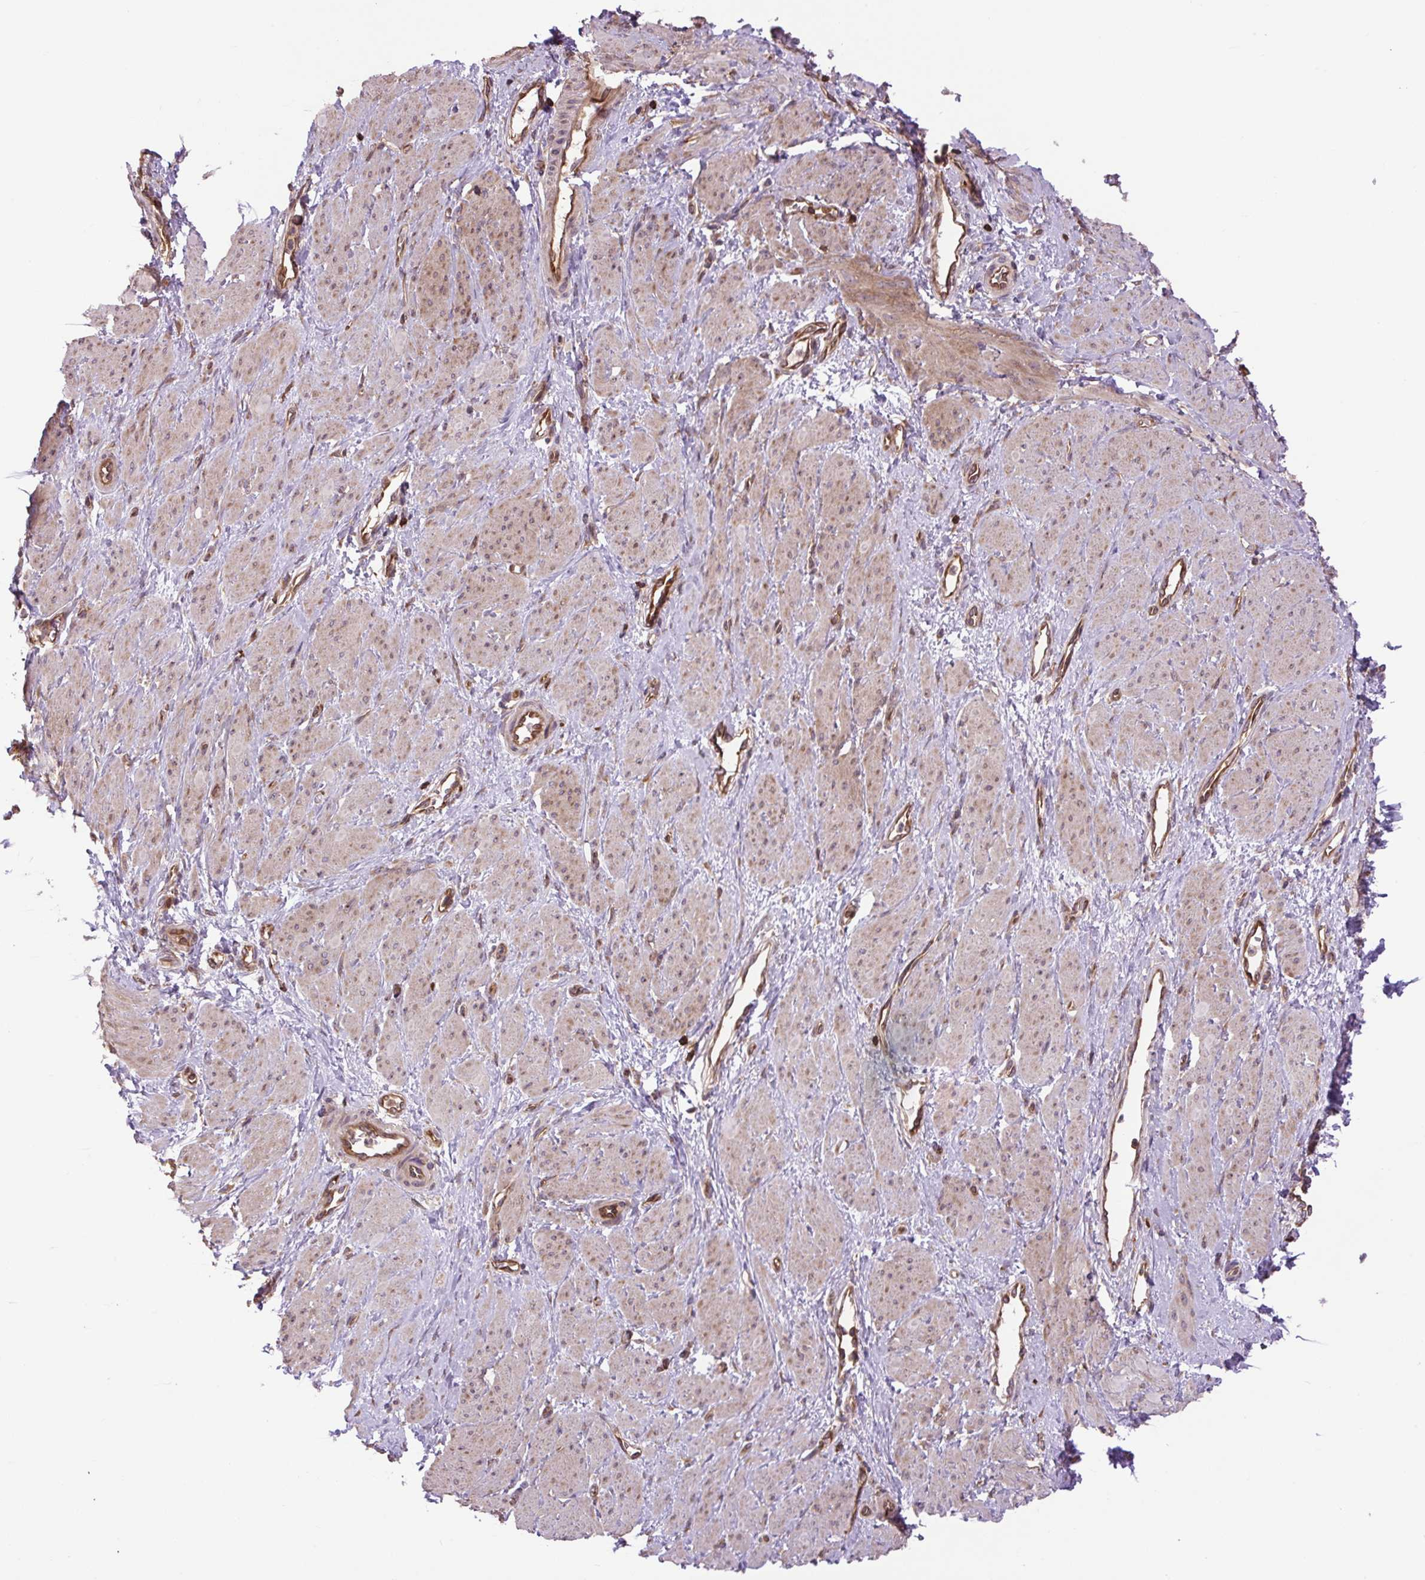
{"staining": {"intensity": "weak", "quantity": "25%-75%", "location": "cytoplasmic/membranous"}, "tissue": "smooth muscle", "cell_type": "Smooth muscle cells", "image_type": "normal", "snomed": [{"axis": "morphology", "description": "Normal tissue, NOS"}, {"axis": "topography", "description": "Smooth muscle"}, {"axis": "topography", "description": "Uterus"}], "caption": "Immunohistochemistry (DAB (3,3'-diaminobenzidine)) staining of normal human smooth muscle reveals weak cytoplasmic/membranous protein staining in approximately 25%-75% of smooth muscle cells.", "gene": "PLCG1", "patient": {"sex": "female", "age": 39}}